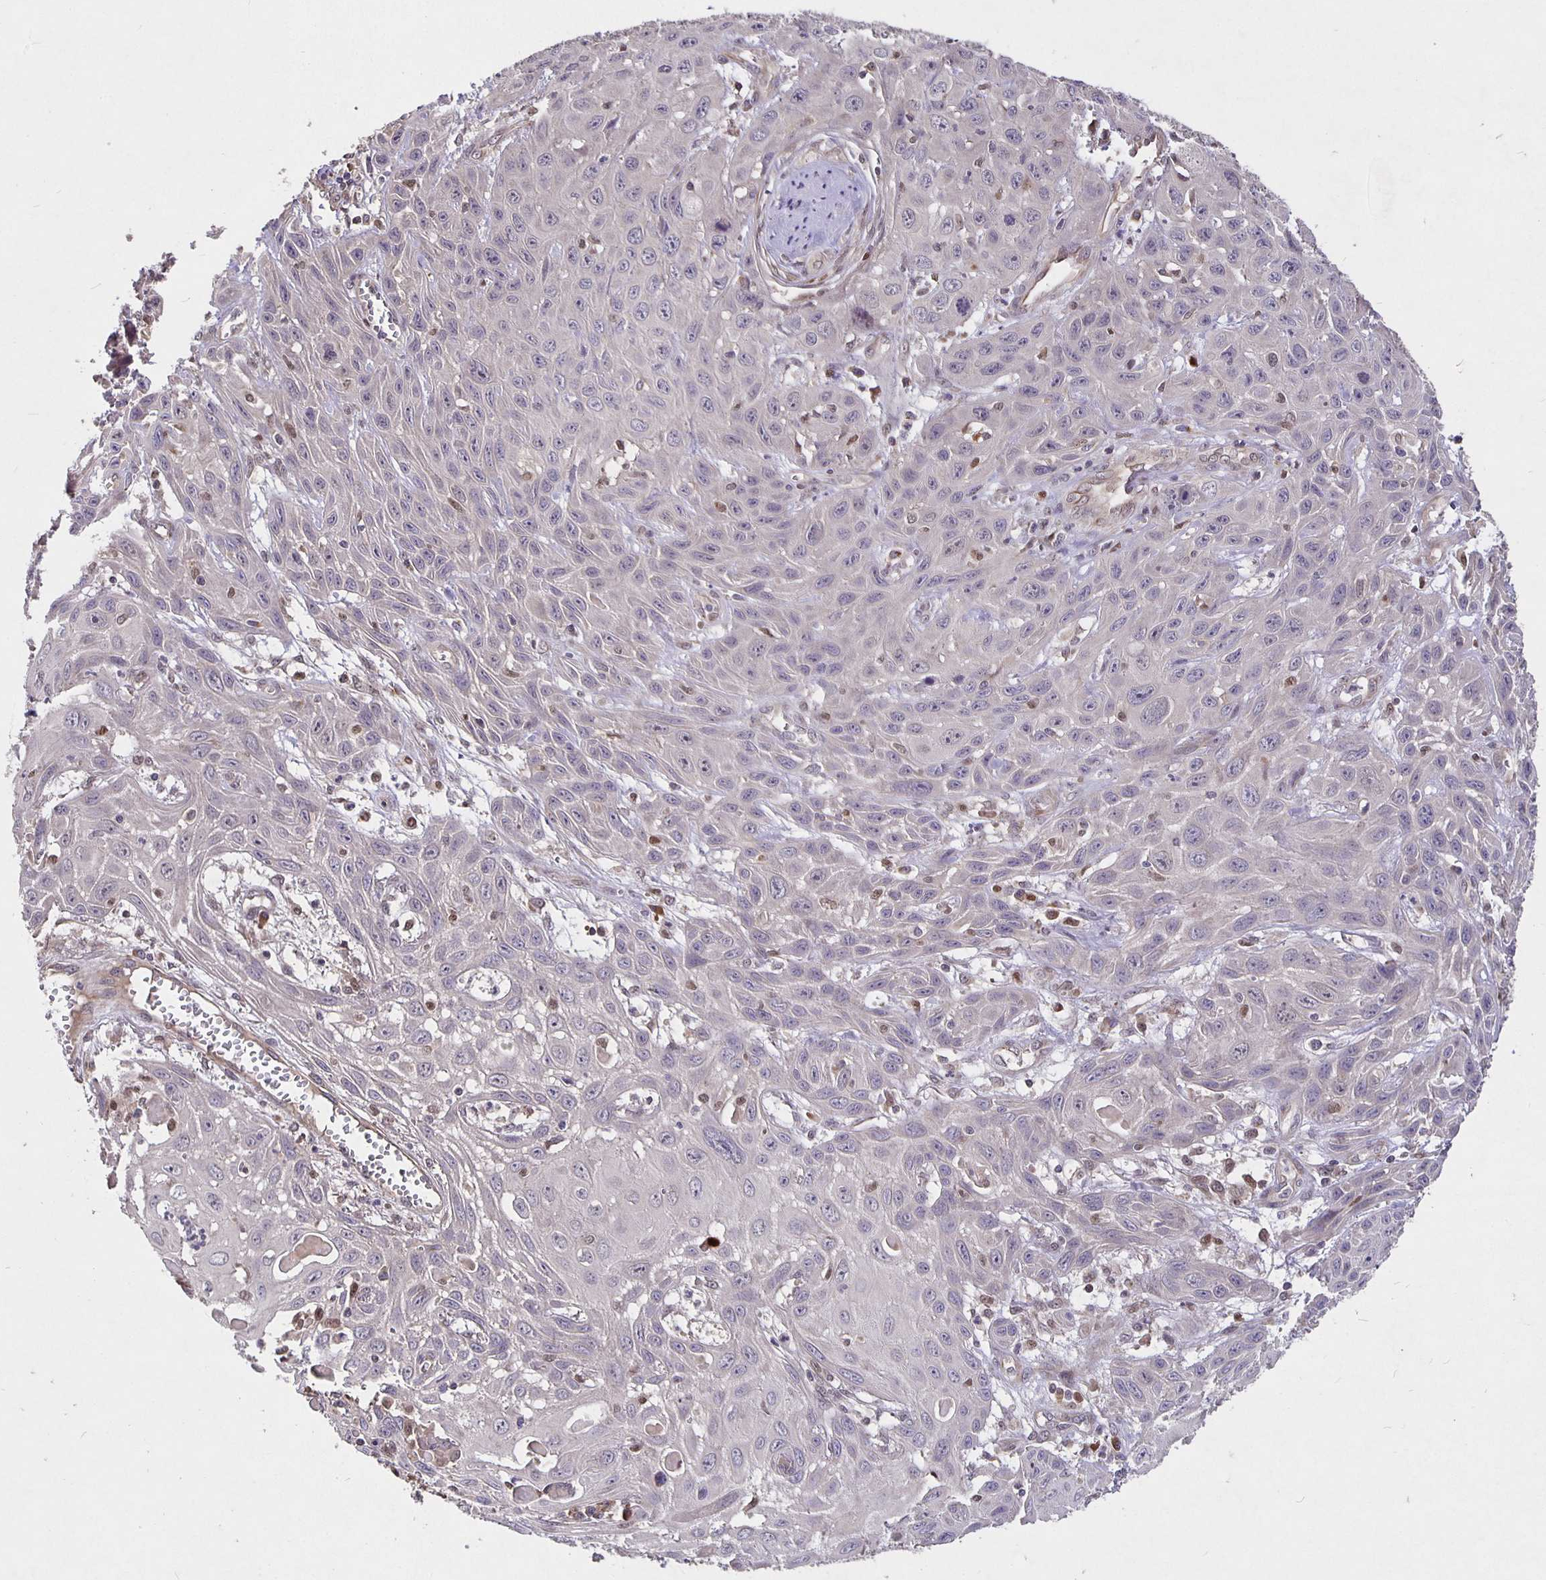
{"staining": {"intensity": "negative", "quantity": "none", "location": "none"}, "tissue": "skin cancer", "cell_type": "Tumor cells", "image_type": "cancer", "snomed": [{"axis": "morphology", "description": "Squamous cell carcinoma, NOS"}, {"axis": "topography", "description": "Skin"}, {"axis": "topography", "description": "Vulva"}], "caption": "The micrograph demonstrates no significant expression in tumor cells of squamous cell carcinoma (skin).", "gene": "NOG", "patient": {"sex": "female", "age": 71}}